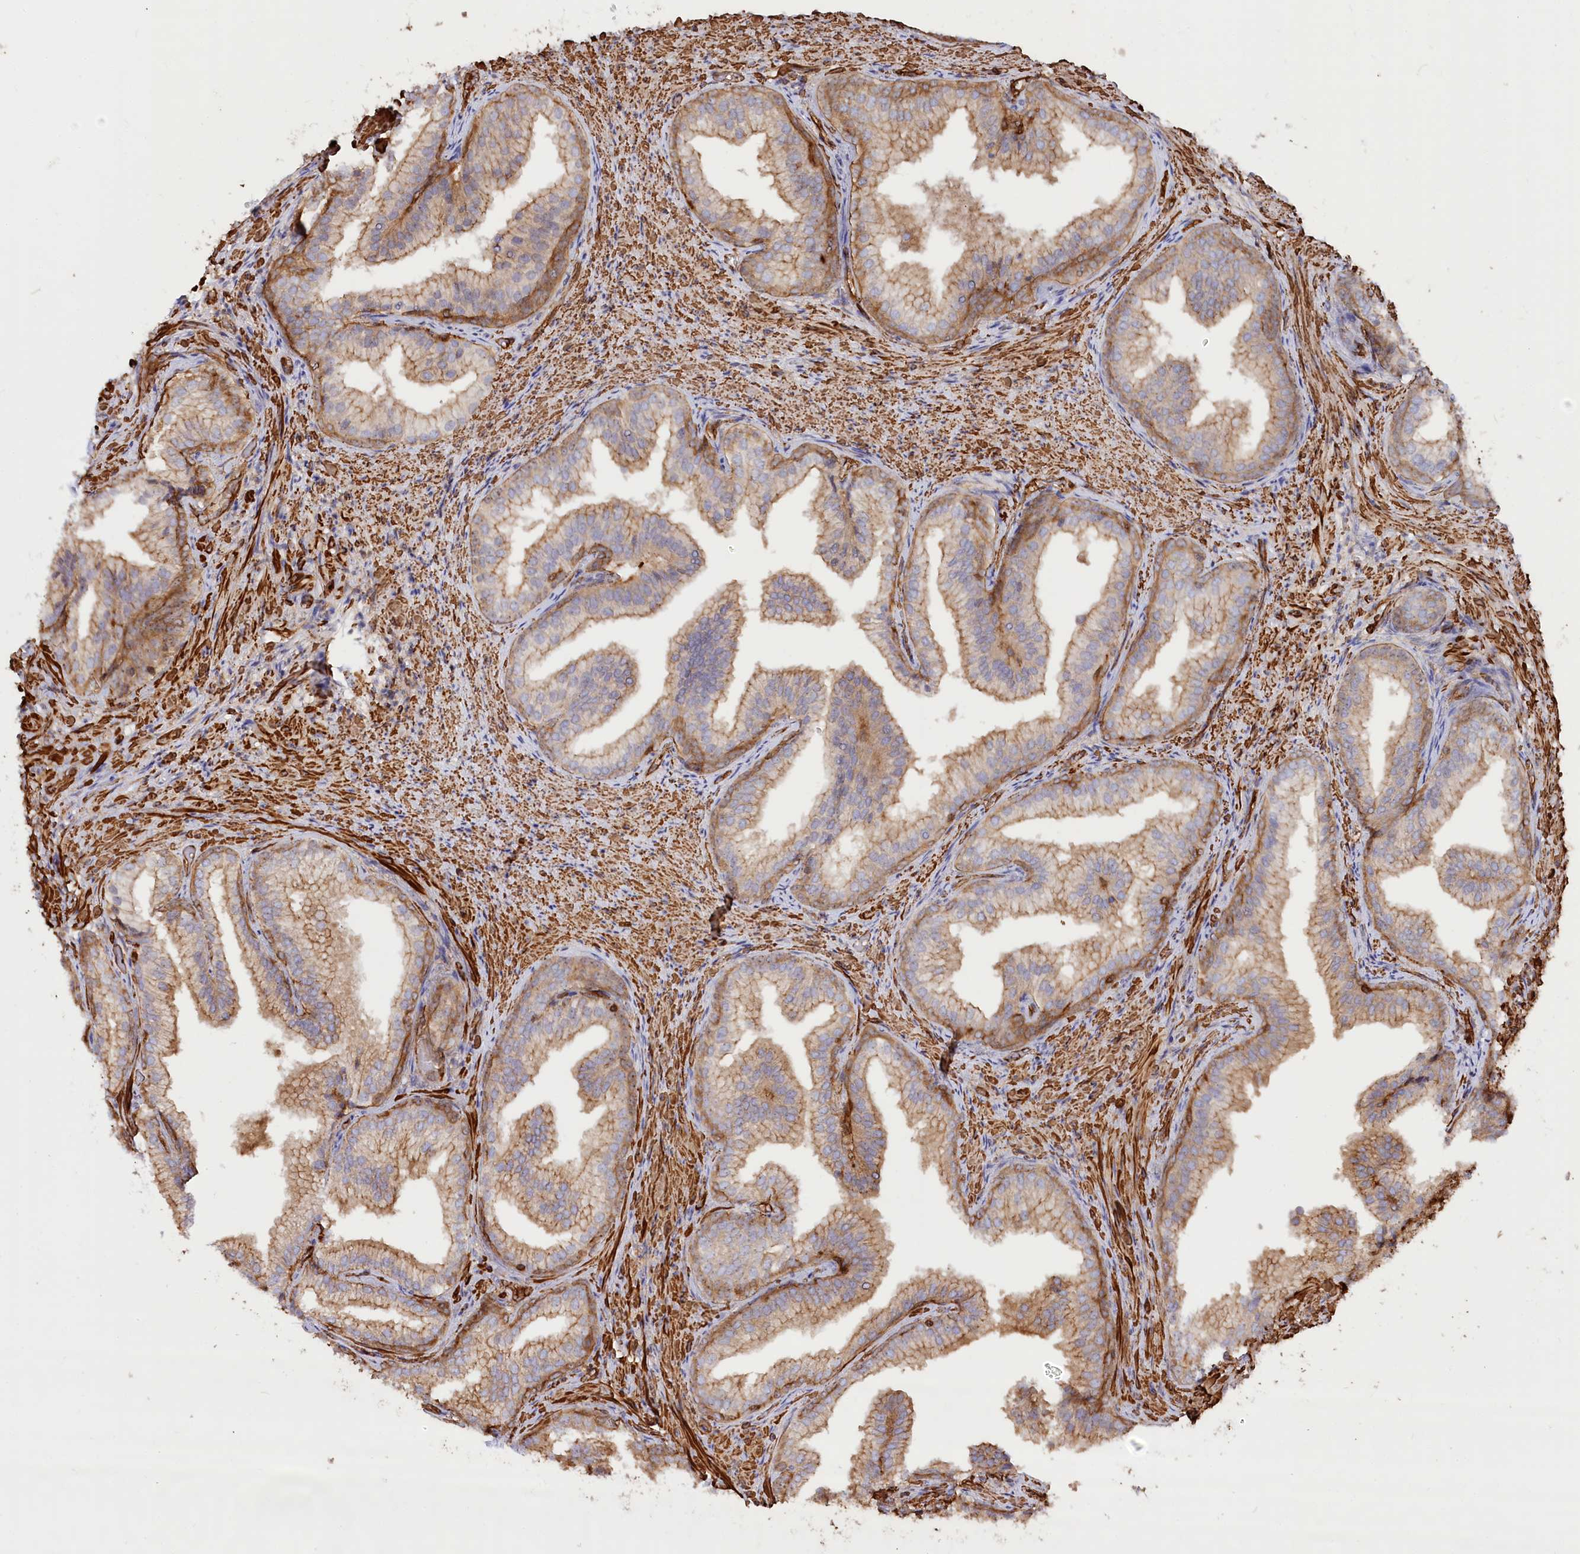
{"staining": {"intensity": "moderate", "quantity": "25%-75%", "location": "cytoplasmic/membranous"}, "tissue": "prostate", "cell_type": "Glandular cells", "image_type": "normal", "snomed": [{"axis": "morphology", "description": "Normal tissue, NOS"}, {"axis": "topography", "description": "Prostate"}], "caption": "Immunohistochemical staining of unremarkable human prostate shows medium levels of moderate cytoplasmic/membranous positivity in about 25%-75% of glandular cells. Nuclei are stained in blue.", "gene": "WDR36", "patient": {"sex": "male", "age": 76}}